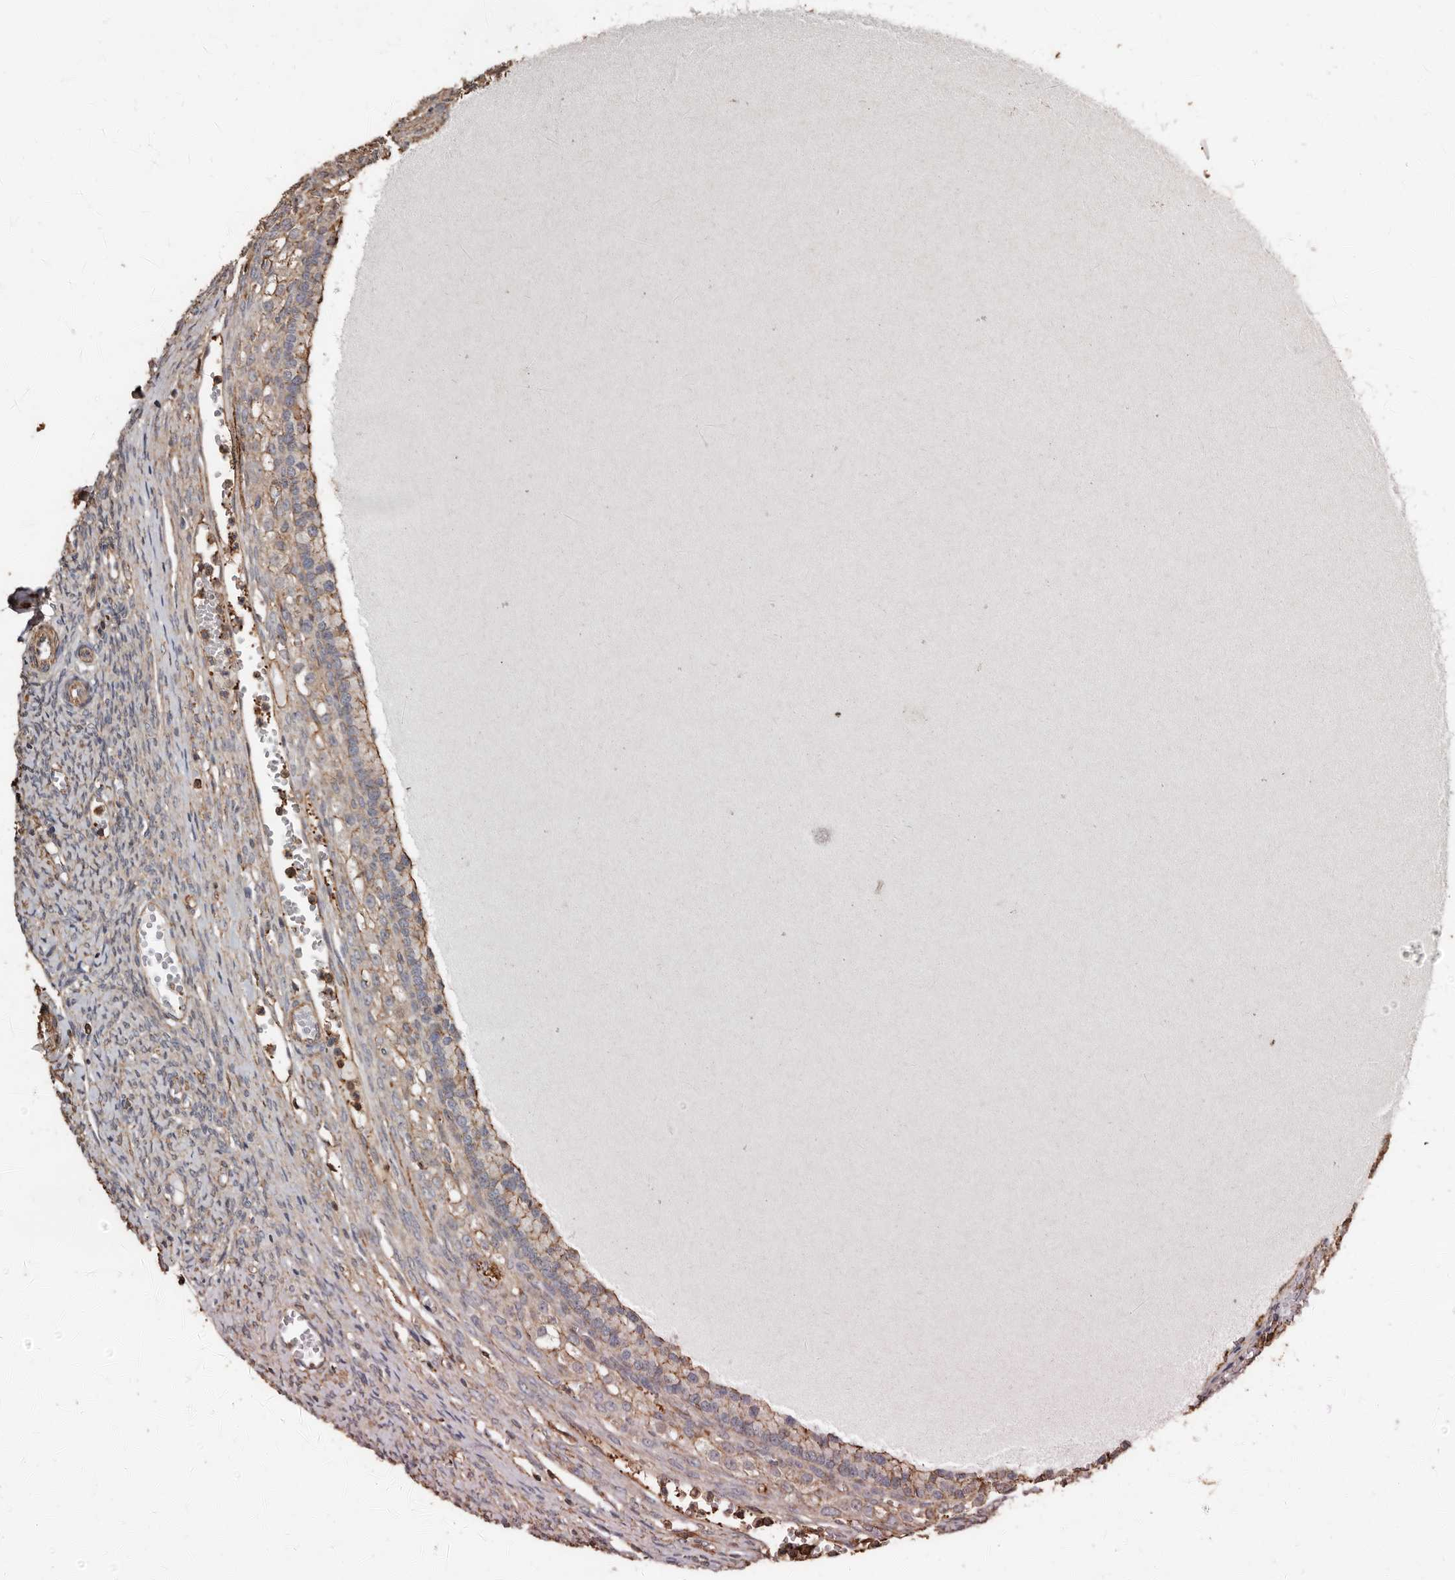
{"staining": {"intensity": "weak", "quantity": "25%-75%", "location": "cytoplasmic/membranous"}, "tissue": "ovary", "cell_type": "Follicle cells", "image_type": "normal", "snomed": [{"axis": "morphology", "description": "Normal tissue, NOS"}, {"axis": "topography", "description": "Ovary"}], "caption": "Protein expression analysis of unremarkable ovary displays weak cytoplasmic/membranous staining in approximately 25%-75% of follicle cells. The staining is performed using DAB brown chromogen to label protein expression. The nuclei are counter-stained blue using hematoxylin.", "gene": "GSK3A", "patient": {"sex": "female", "age": 41}}